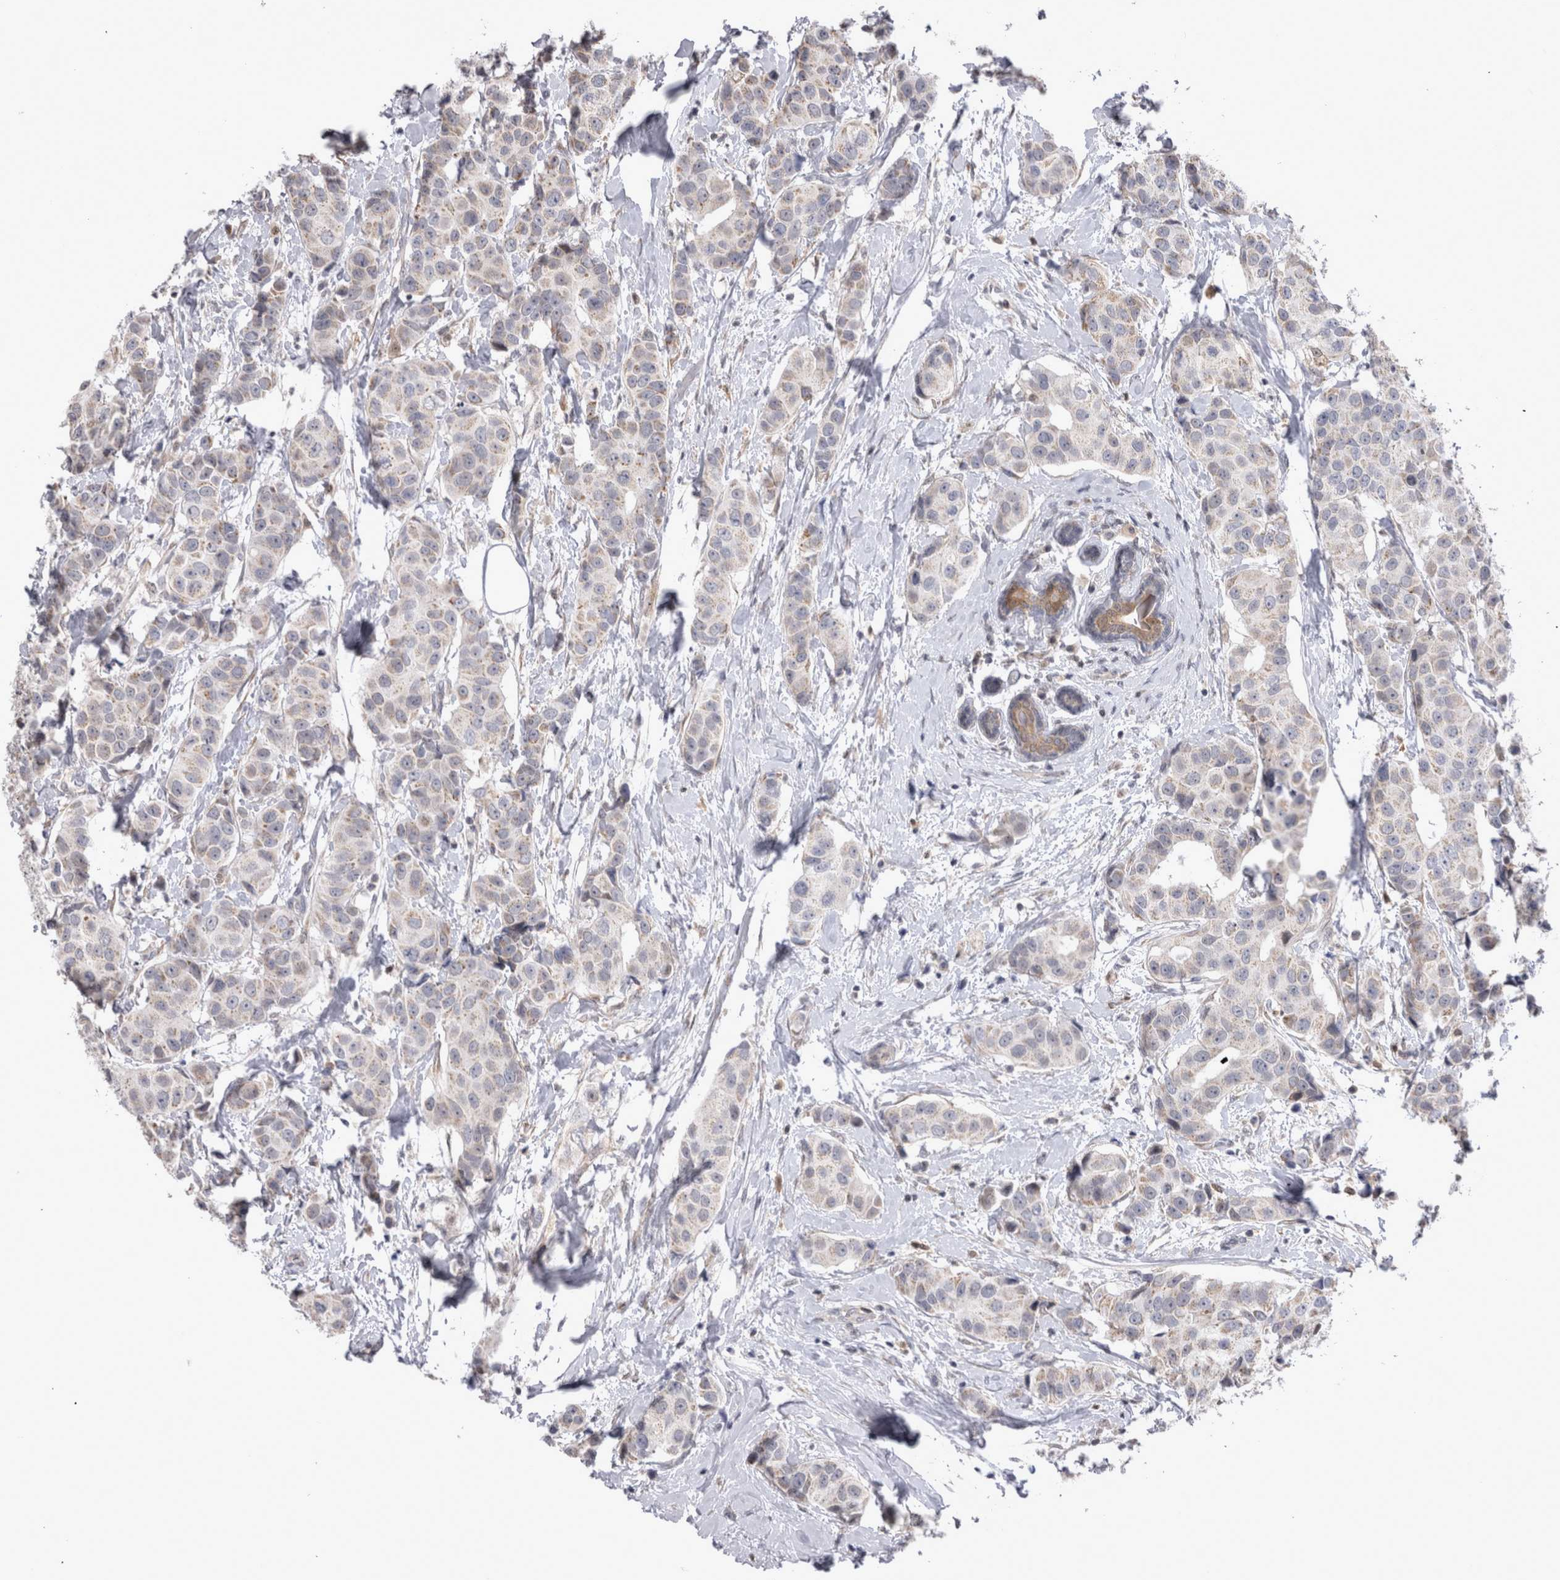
{"staining": {"intensity": "weak", "quantity": "25%-75%", "location": "cytoplasmic/membranous"}, "tissue": "breast cancer", "cell_type": "Tumor cells", "image_type": "cancer", "snomed": [{"axis": "morphology", "description": "Normal tissue, NOS"}, {"axis": "morphology", "description": "Duct carcinoma"}, {"axis": "topography", "description": "Breast"}], "caption": "Infiltrating ductal carcinoma (breast) stained for a protein (brown) displays weak cytoplasmic/membranous positive positivity in approximately 25%-75% of tumor cells.", "gene": "CHIC2", "patient": {"sex": "female", "age": 39}}